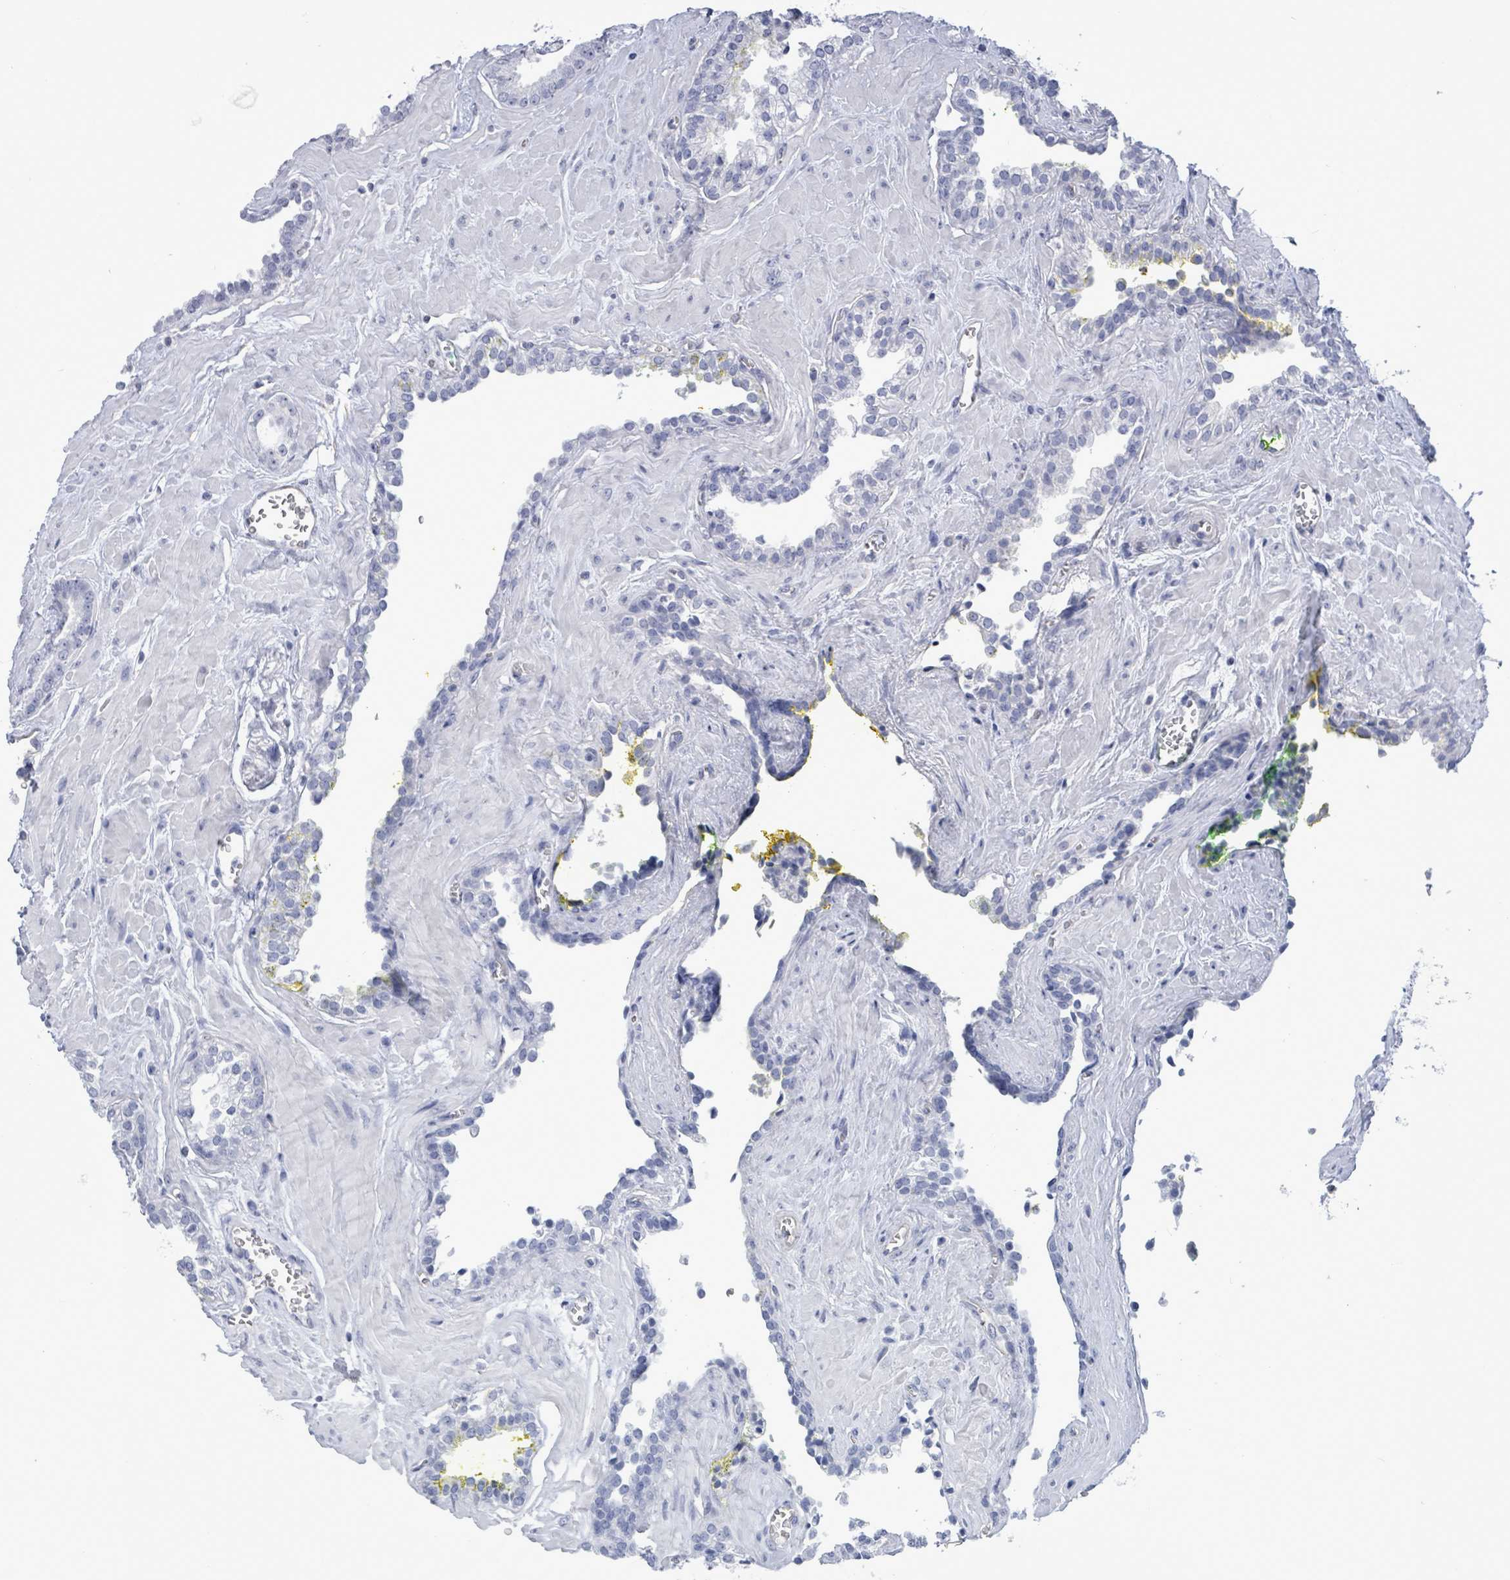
{"staining": {"intensity": "negative", "quantity": "none", "location": "none"}, "tissue": "prostate cancer", "cell_type": "Tumor cells", "image_type": "cancer", "snomed": [{"axis": "morphology", "description": "Adenocarcinoma, Low grade"}, {"axis": "topography", "description": "Prostate"}], "caption": "Immunohistochemistry (IHC) of prostate low-grade adenocarcinoma demonstrates no positivity in tumor cells.", "gene": "CT45A5", "patient": {"sex": "male", "age": 60}}